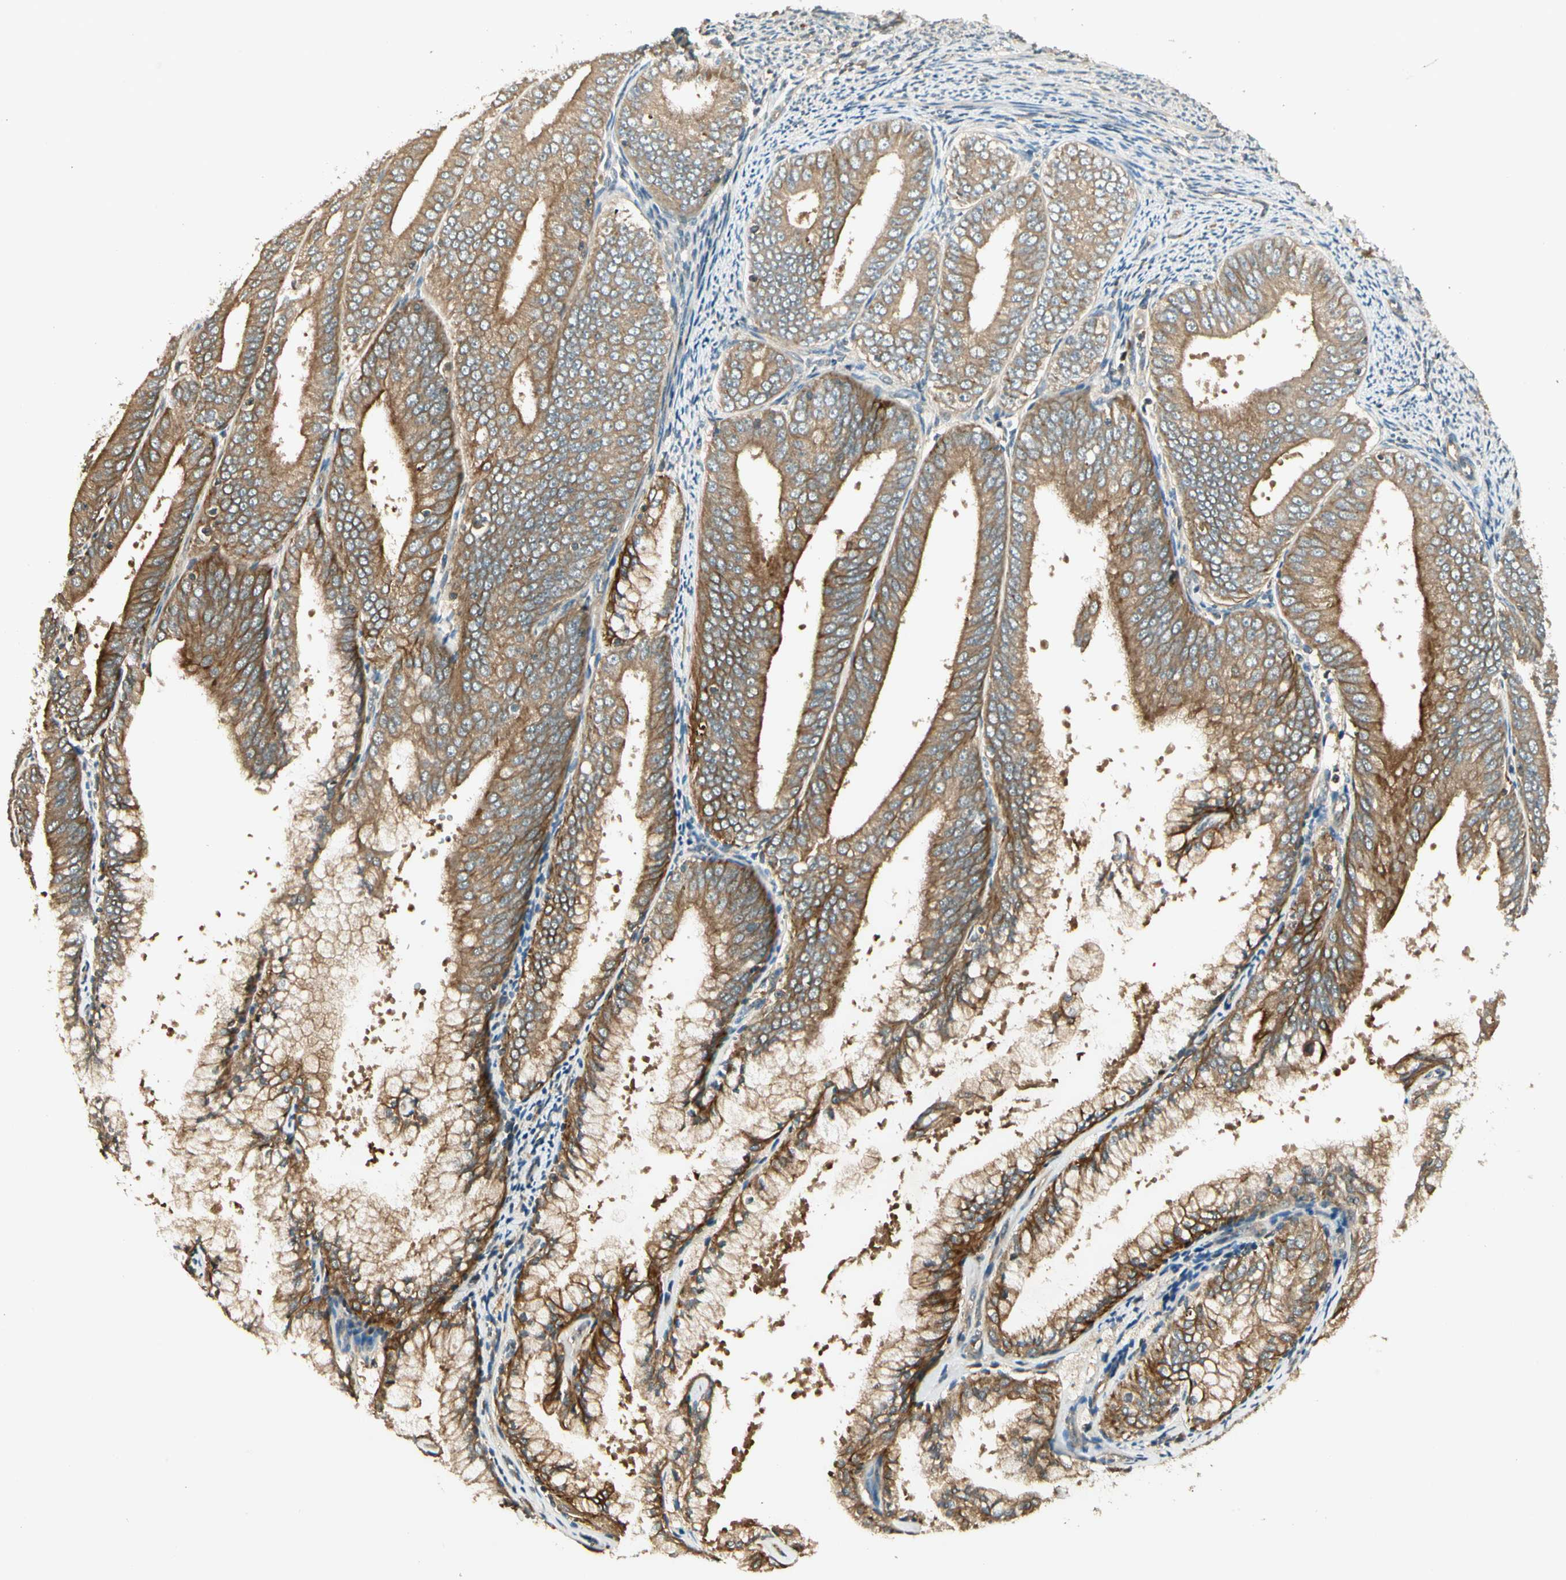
{"staining": {"intensity": "moderate", "quantity": ">75%", "location": "cytoplasmic/membranous"}, "tissue": "endometrial cancer", "cell_type": "Tumor cells", "image_type": "cancer", "snomed": [{"axis": "morphology", "description": "Adenocarcinoma, NOS"}, {"axis": "topography", "description": "Endometrium"}], "caption": "This histopathology image shows adenocarcinoma (endometrial) stained with immunohistochemistry to label a protein in brown. The cytoplasmic/membranous of tumor cells show moderate positivity for the protein. Nuclei are counter-stained blue.", "gene": "PFDN5", "patient": {"sex": "female", "age": 63}}